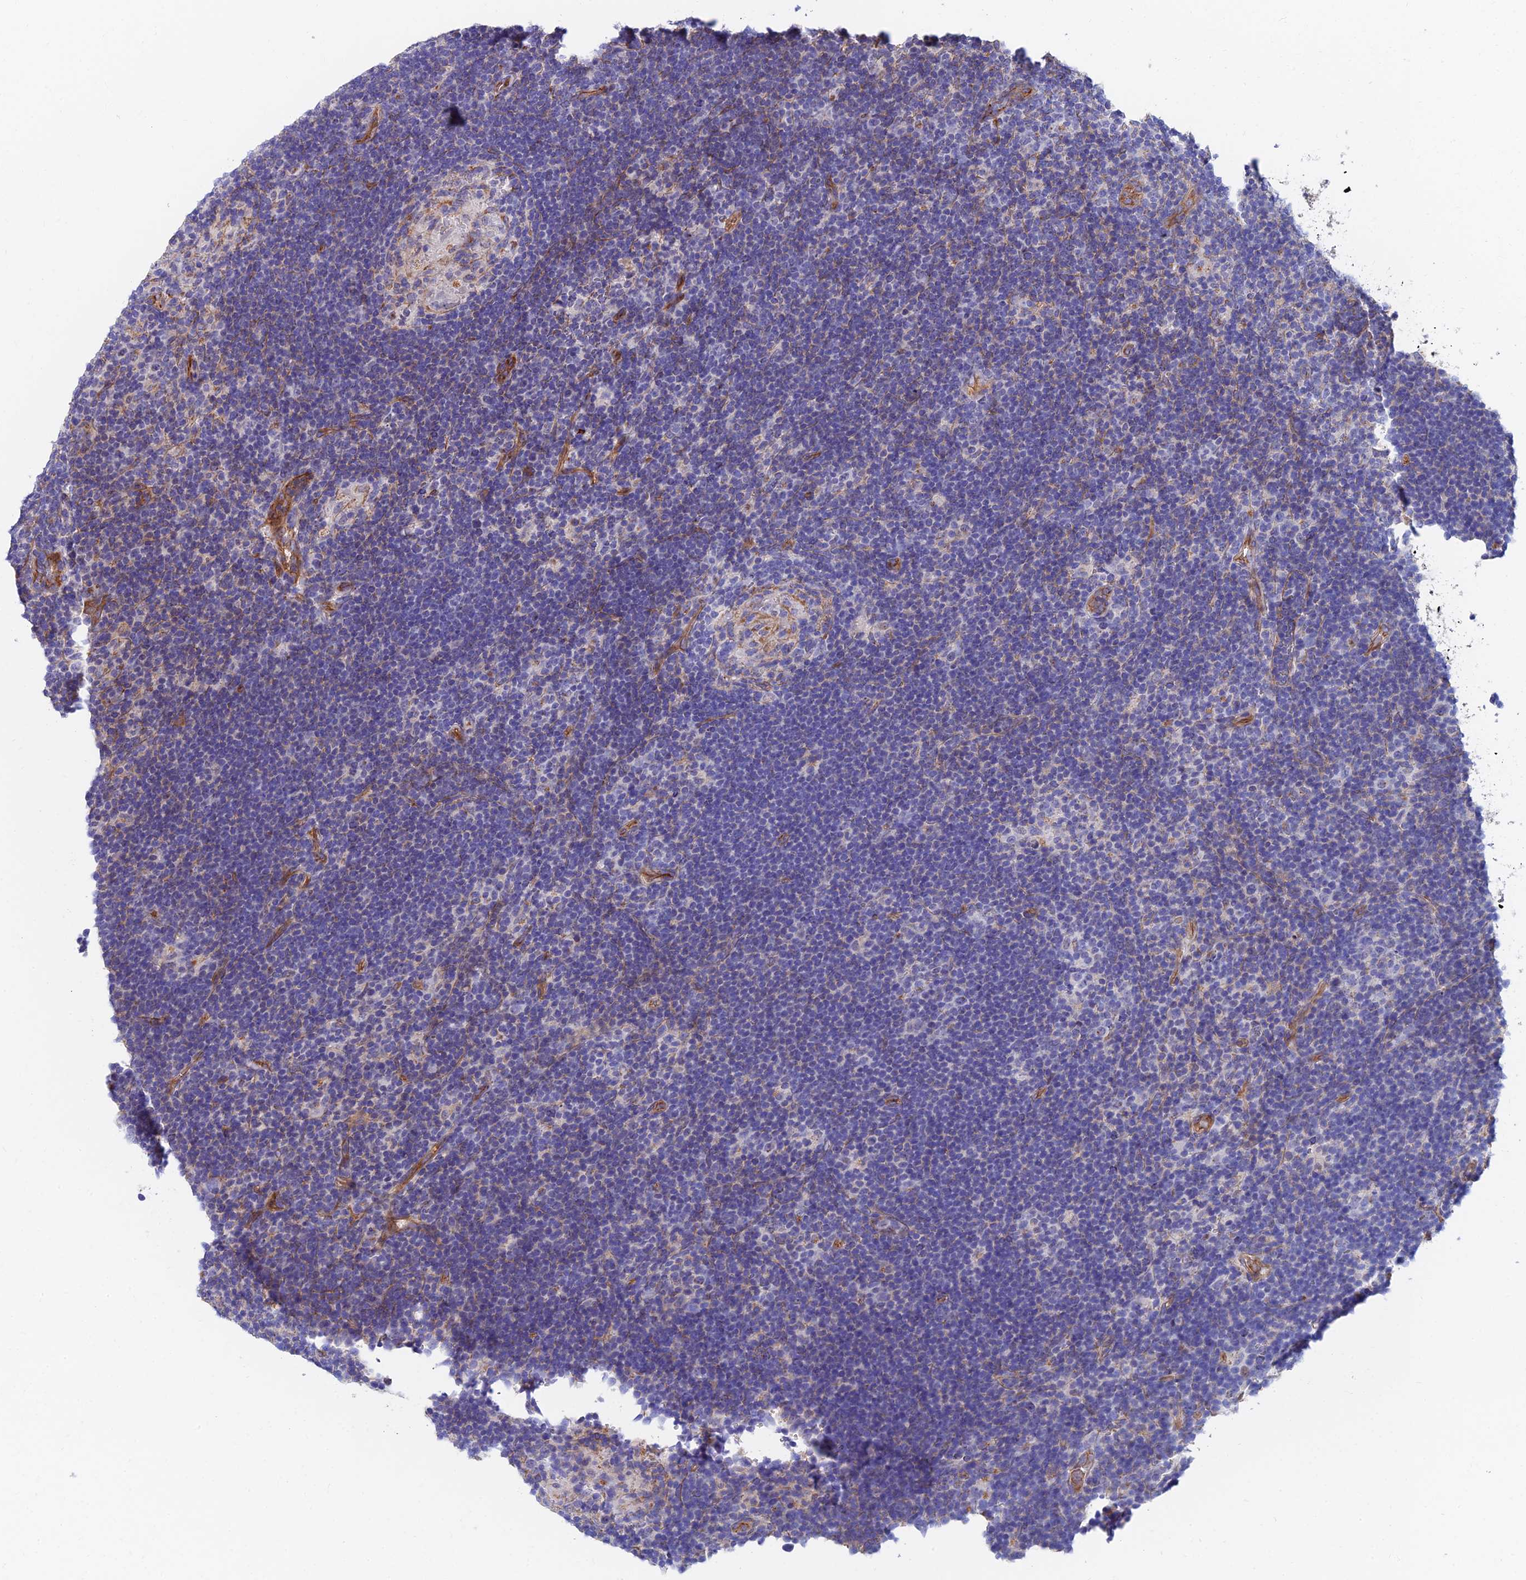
{"staining": {"intensity": "negative", "quantity": "none", "location": "none"}, "tissue": "lymphoma", "cell_type": "Tumor cells", "image_type": "cancer", "snomed": [{"axis": "morphology", "description": "Hodgkin's disease, NOS"}, {"axis": "topography", "description": "Lymph node"}], "caption": "This micrograph is of lymphoma stained with IHC to label a protein in brown with the nuclei are counter-stained blue. There is no positivity in tumor cells. Brightfield microscopy of immunohistochemistry stained with DAB (3,3'-diaminobenzidine) (brown) and hematoxylin (blue), captured at high magnification.", "gene": "ADGRF3", "patient": {"sex": "female", "age": 57}}